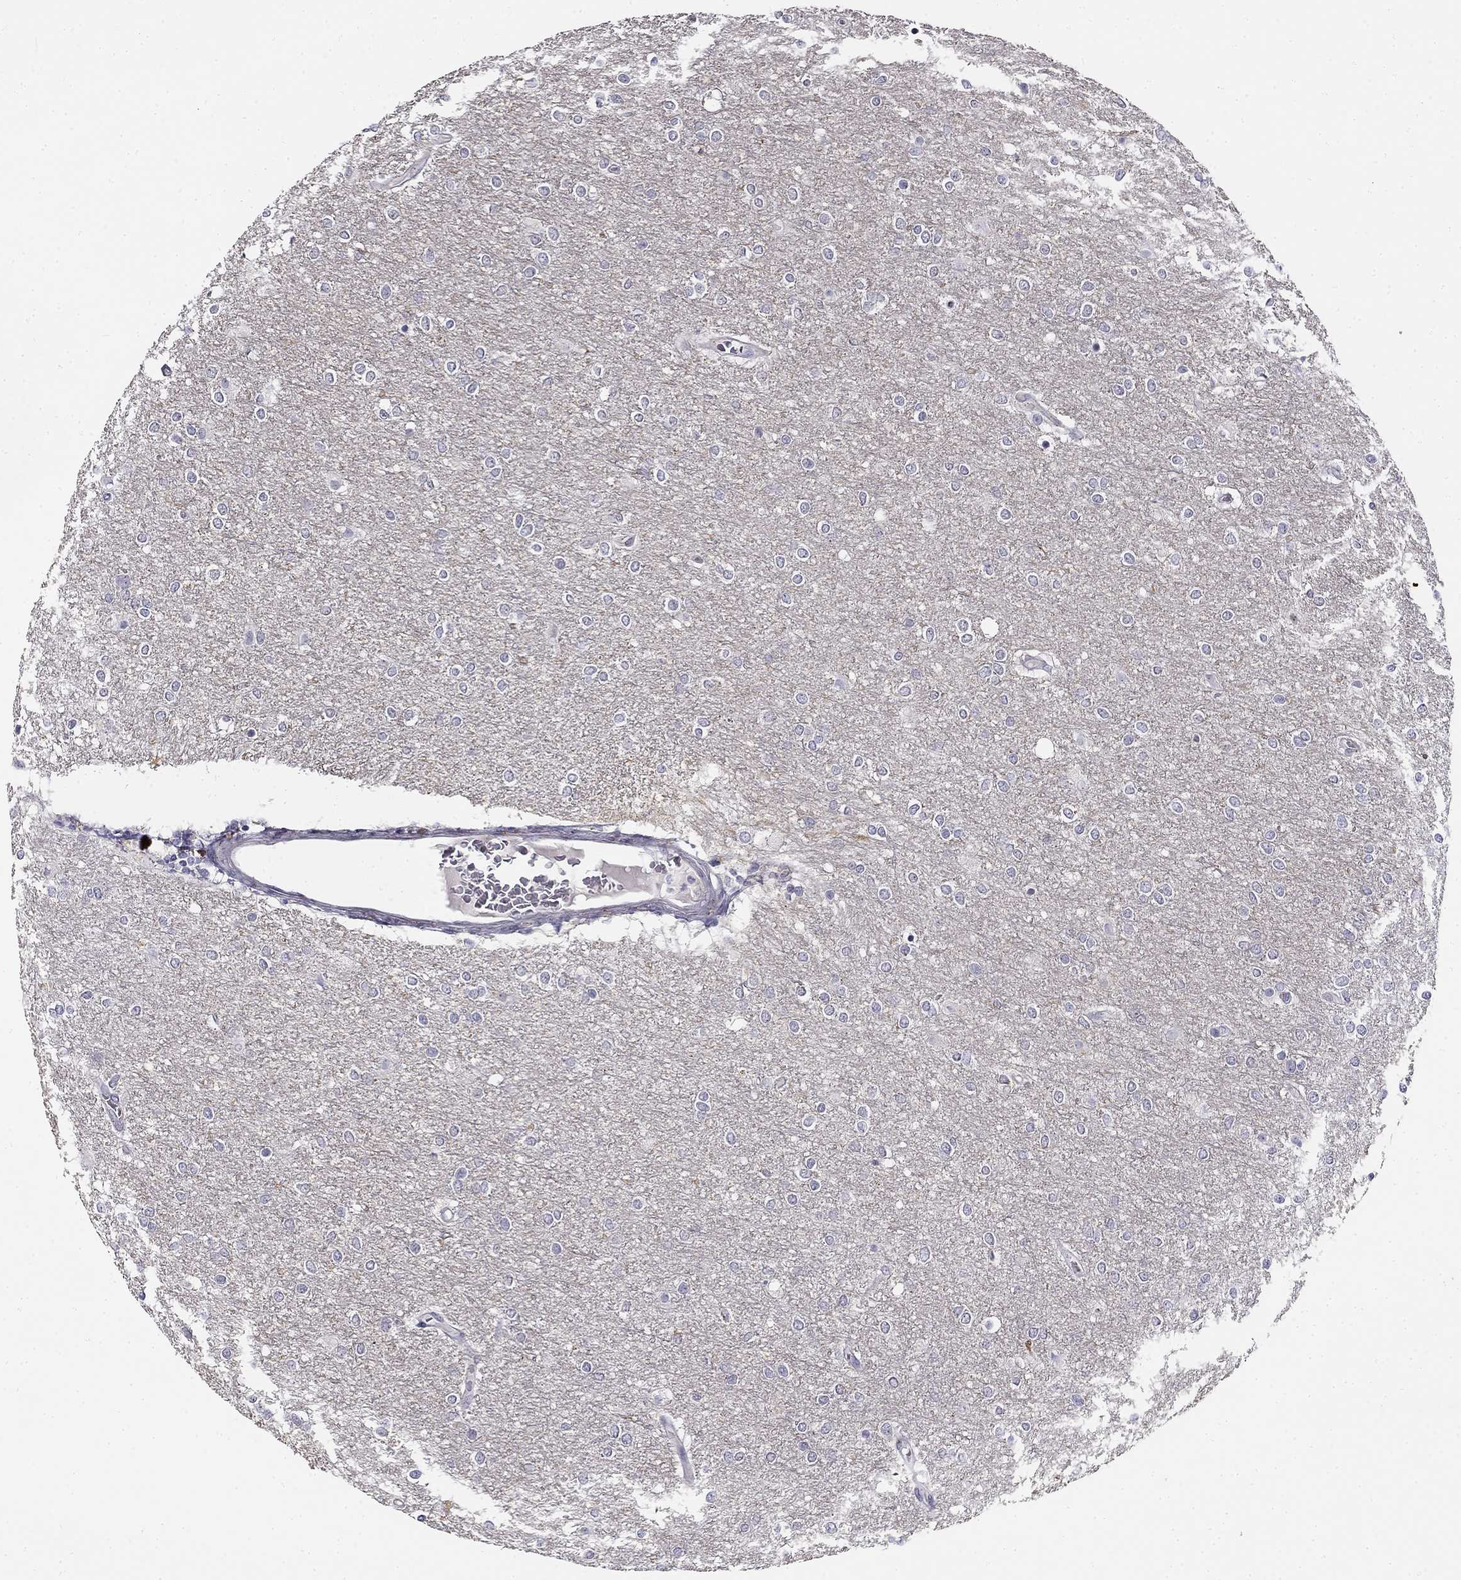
{"staining": {"intensity": "negative", "quantity": "none", "location": "none"}, "tissue": "glioma", "cell_type": "Tumor cells", "image_type": "cancer", "snomed": [{"axis": "morphology", "description": "Glioma, malignant, High grade"}, {"axis": "topography", "description": "Brain"}], "caption": "Immunohistochemistry histopathology image of high-grade glioma (malignant) stained for a protein (brown), which shows no positivity in tumor cells.", "gene": "CNR1", "patient": {"sex": "female", "age": 61}}